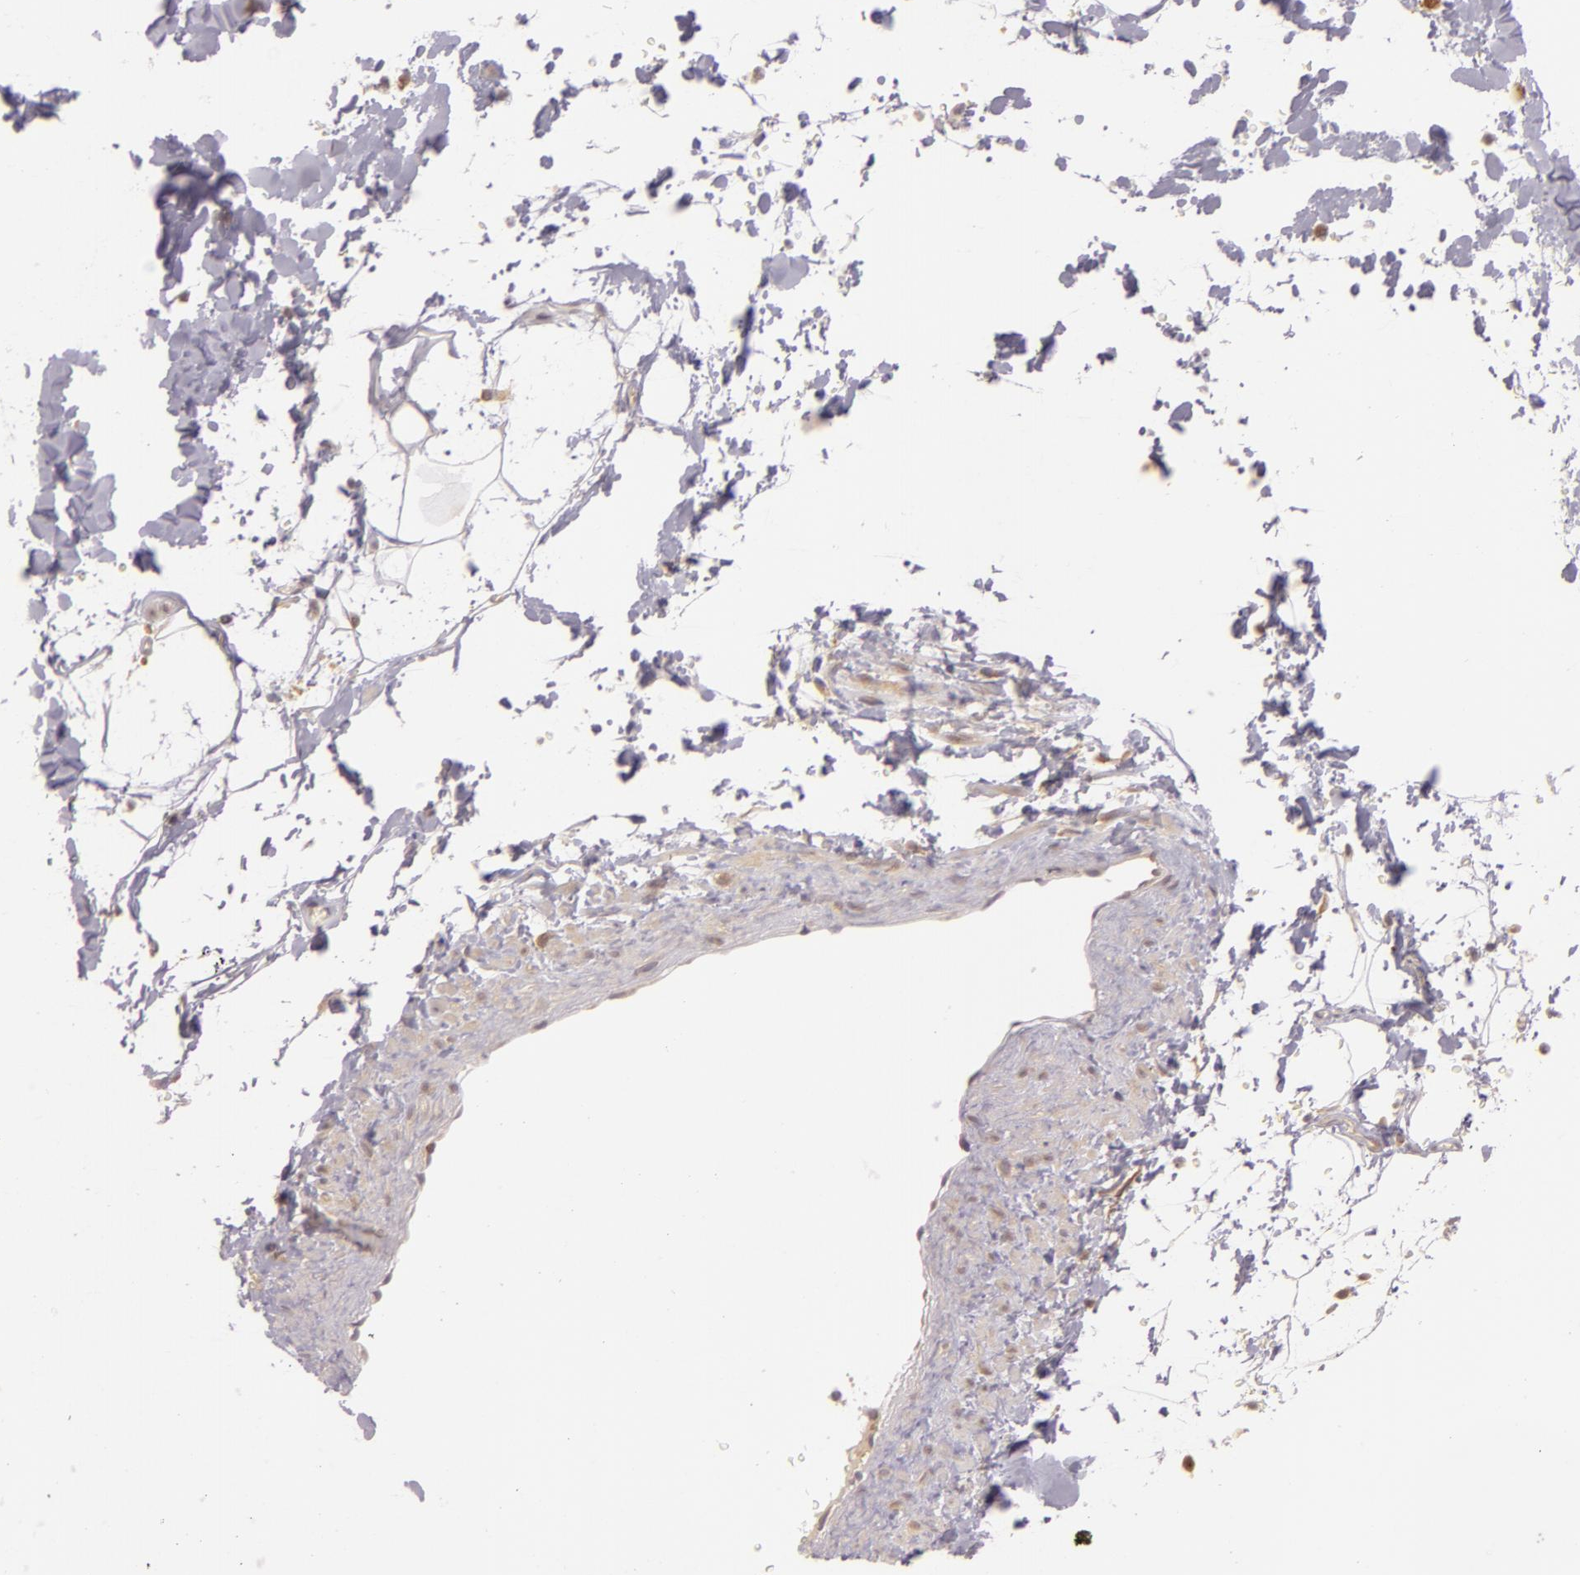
{"staining": {"intensity": "moderate", "quantity": "<25%", "location": "cytoplasmic/membranous"}, "tissue": "adipose tissue", "cell_type": "Adipocytes", "image_type": "normal", "snomed": [{"axis": "morphology", "description": "Normal tissue, NOS"}, {"axis": "topography", "description": "Soft tissue"}], "caption": "High-magnification brightfield microscopy of normal adipose tissue stained with DAB (brown) and counterstained with hematoxylin (blue). adipocytes exhibit moderate cytoplasmic/membranous expression is present in approximately<25% of cells. The staining was performed using DAB to visualize the protein expression in brown, while the nuclei were stained in blue with hematoxylin (Magnification: 20x).", "gene": "PPP1R3F", "patient": {"sex": "male", "age": 72}}